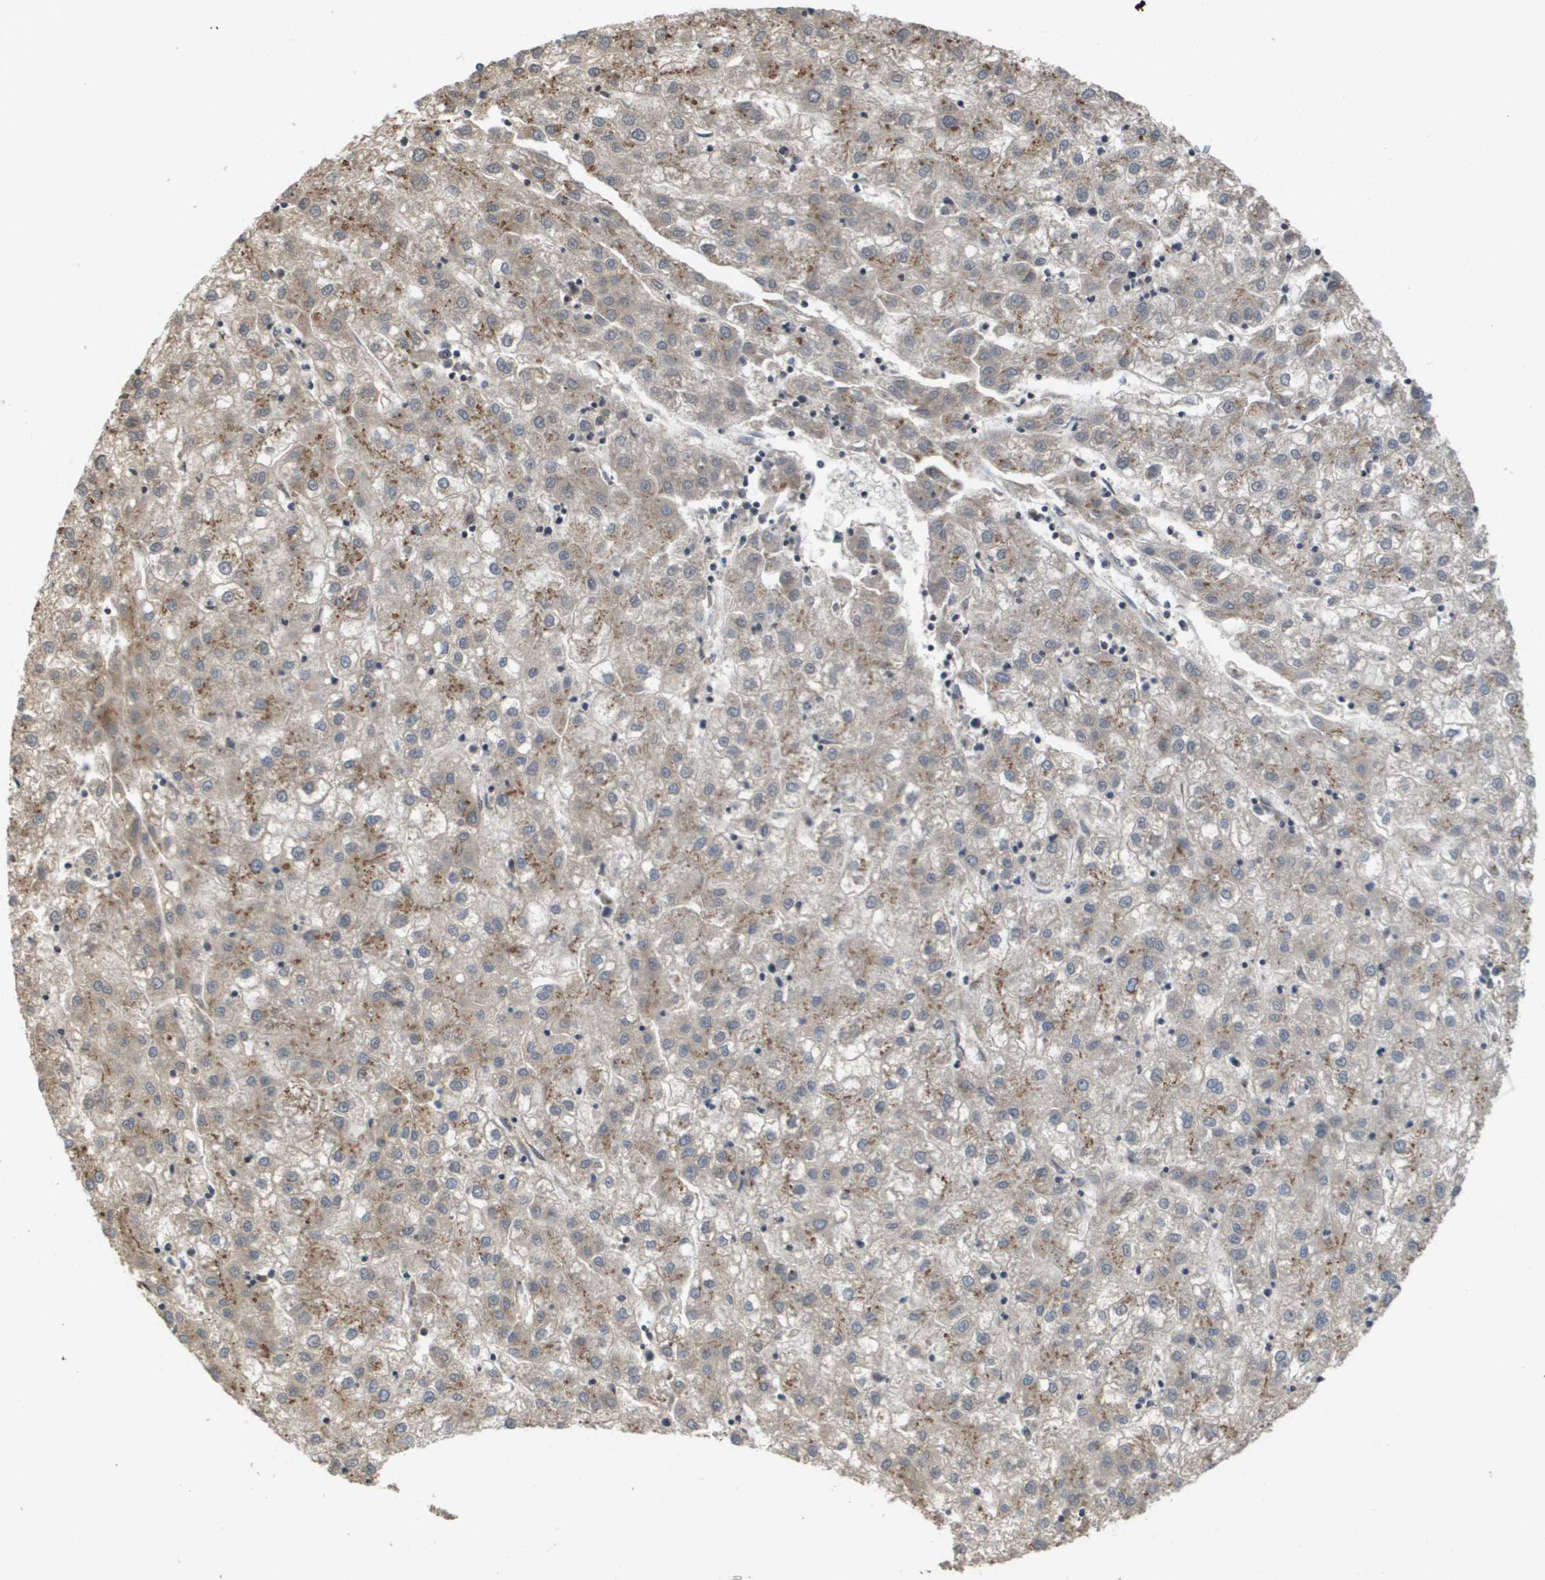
{"staining": {"intensity": "weak", "quantity": ">75%", "location": "cytoplasmic/membranous"}, "tissue": "liver cancer", "cell_type": "Tumor cells", "image_type": "cancer", "snomed": [{"axis": "morphology", "description": "Carcinoma, Hepatocellular, NOS"}, {"axis": "topography", "description": "Liver"}], "caption": "This photomicrograph displays immunohistochemistry staining of liver cancer, with low weak cytoplasmic/membranous positivity in about >75% of tumor cells.", "gene": "PCK1", "patient": {"sex": "male", "age": 72}}